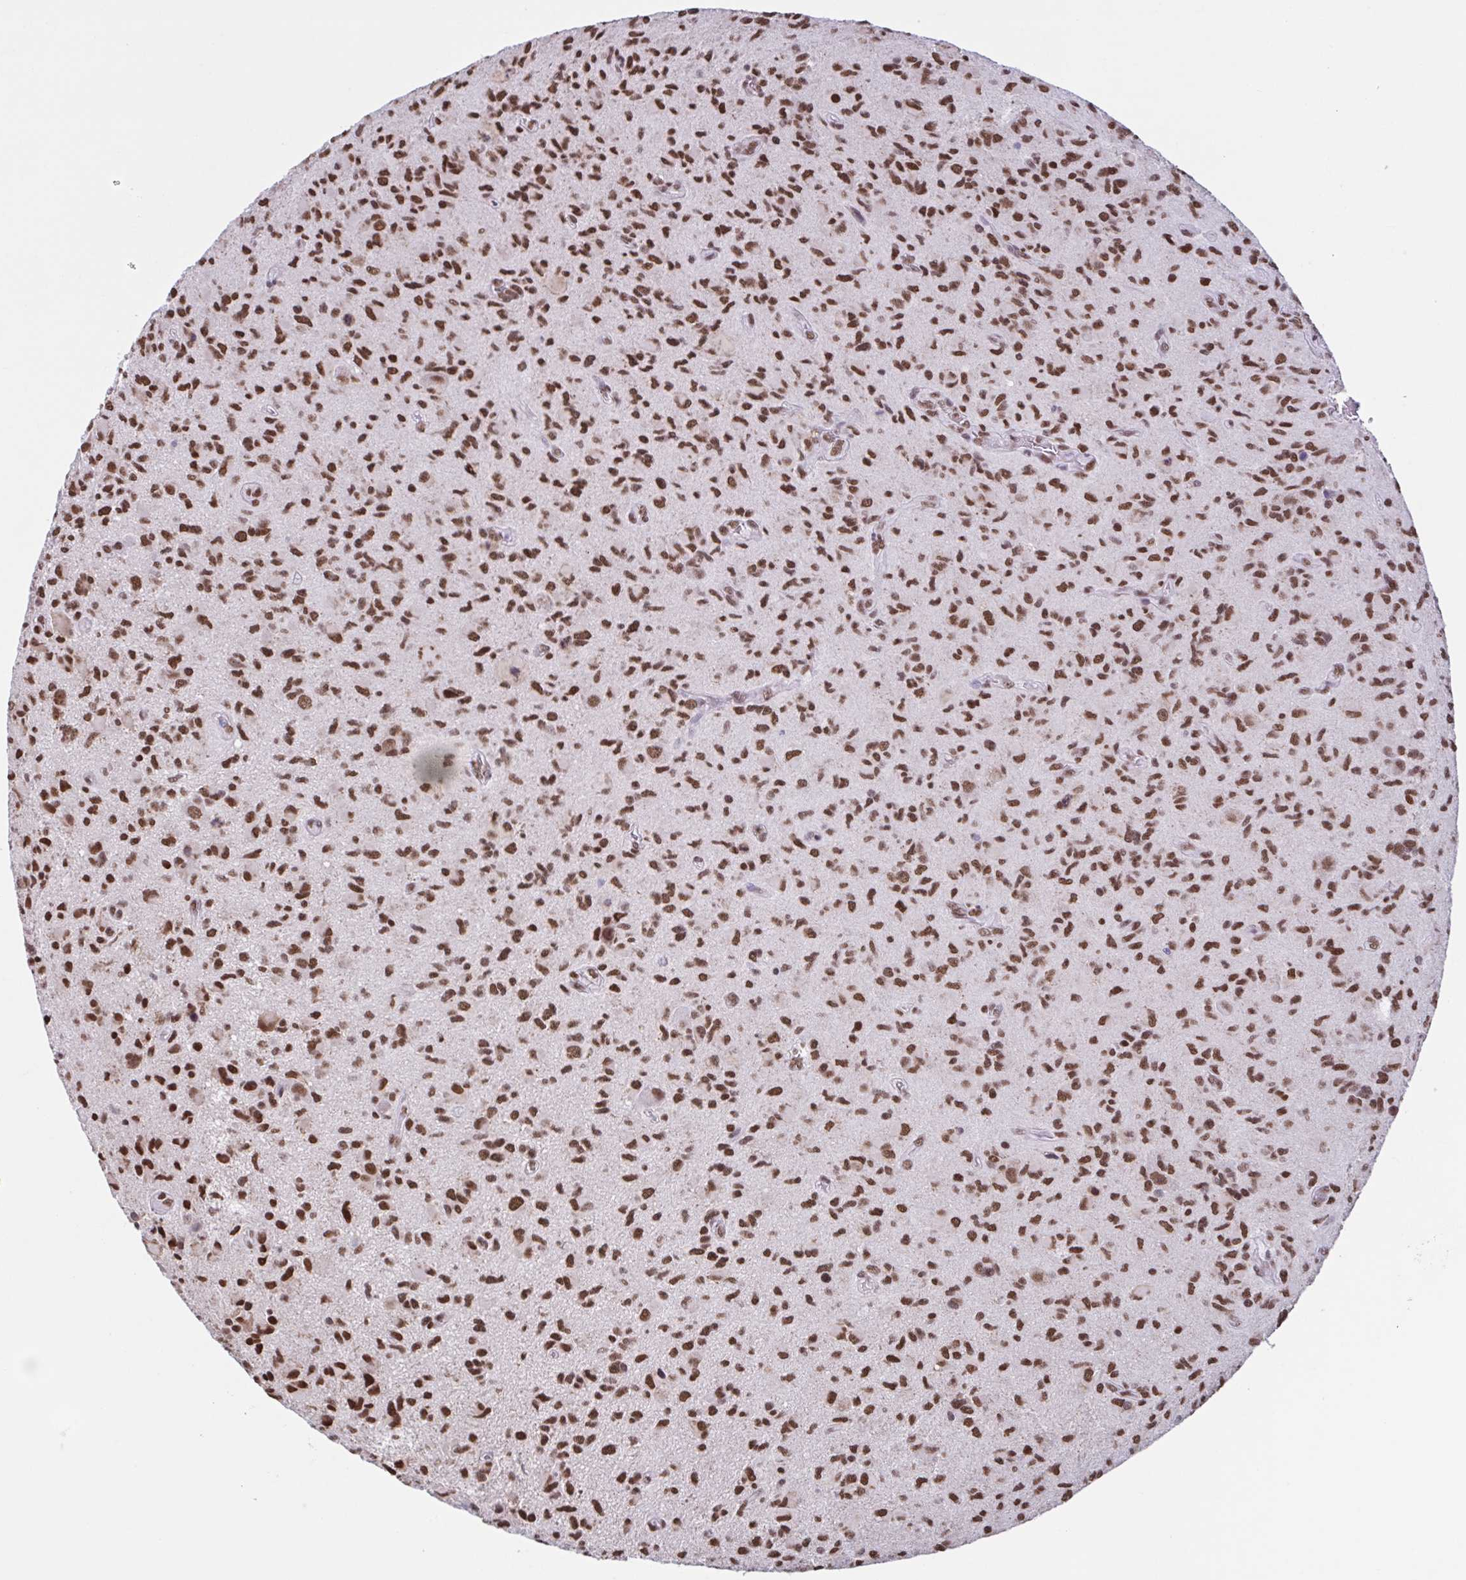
{"staining": {"intensity": "strong", "quantity": ">75%", "location": "nuclear"}, "tissue": "glioma", "cell_type": "Tumor cells", "image_type": "cancer", "snomed": [{"axis": "morphology", "description": "Glioma, malignant, High grade"}, {"axis": "topography", "description": "Brain"}], "caption": "A photomicrograph of malignant glioma (high-grade) stained for a protein demonstrates strong nuclear brown staining in tumor cells.", "gene": "TIMM21", "patient": {"sex": "female", "age": 65}}